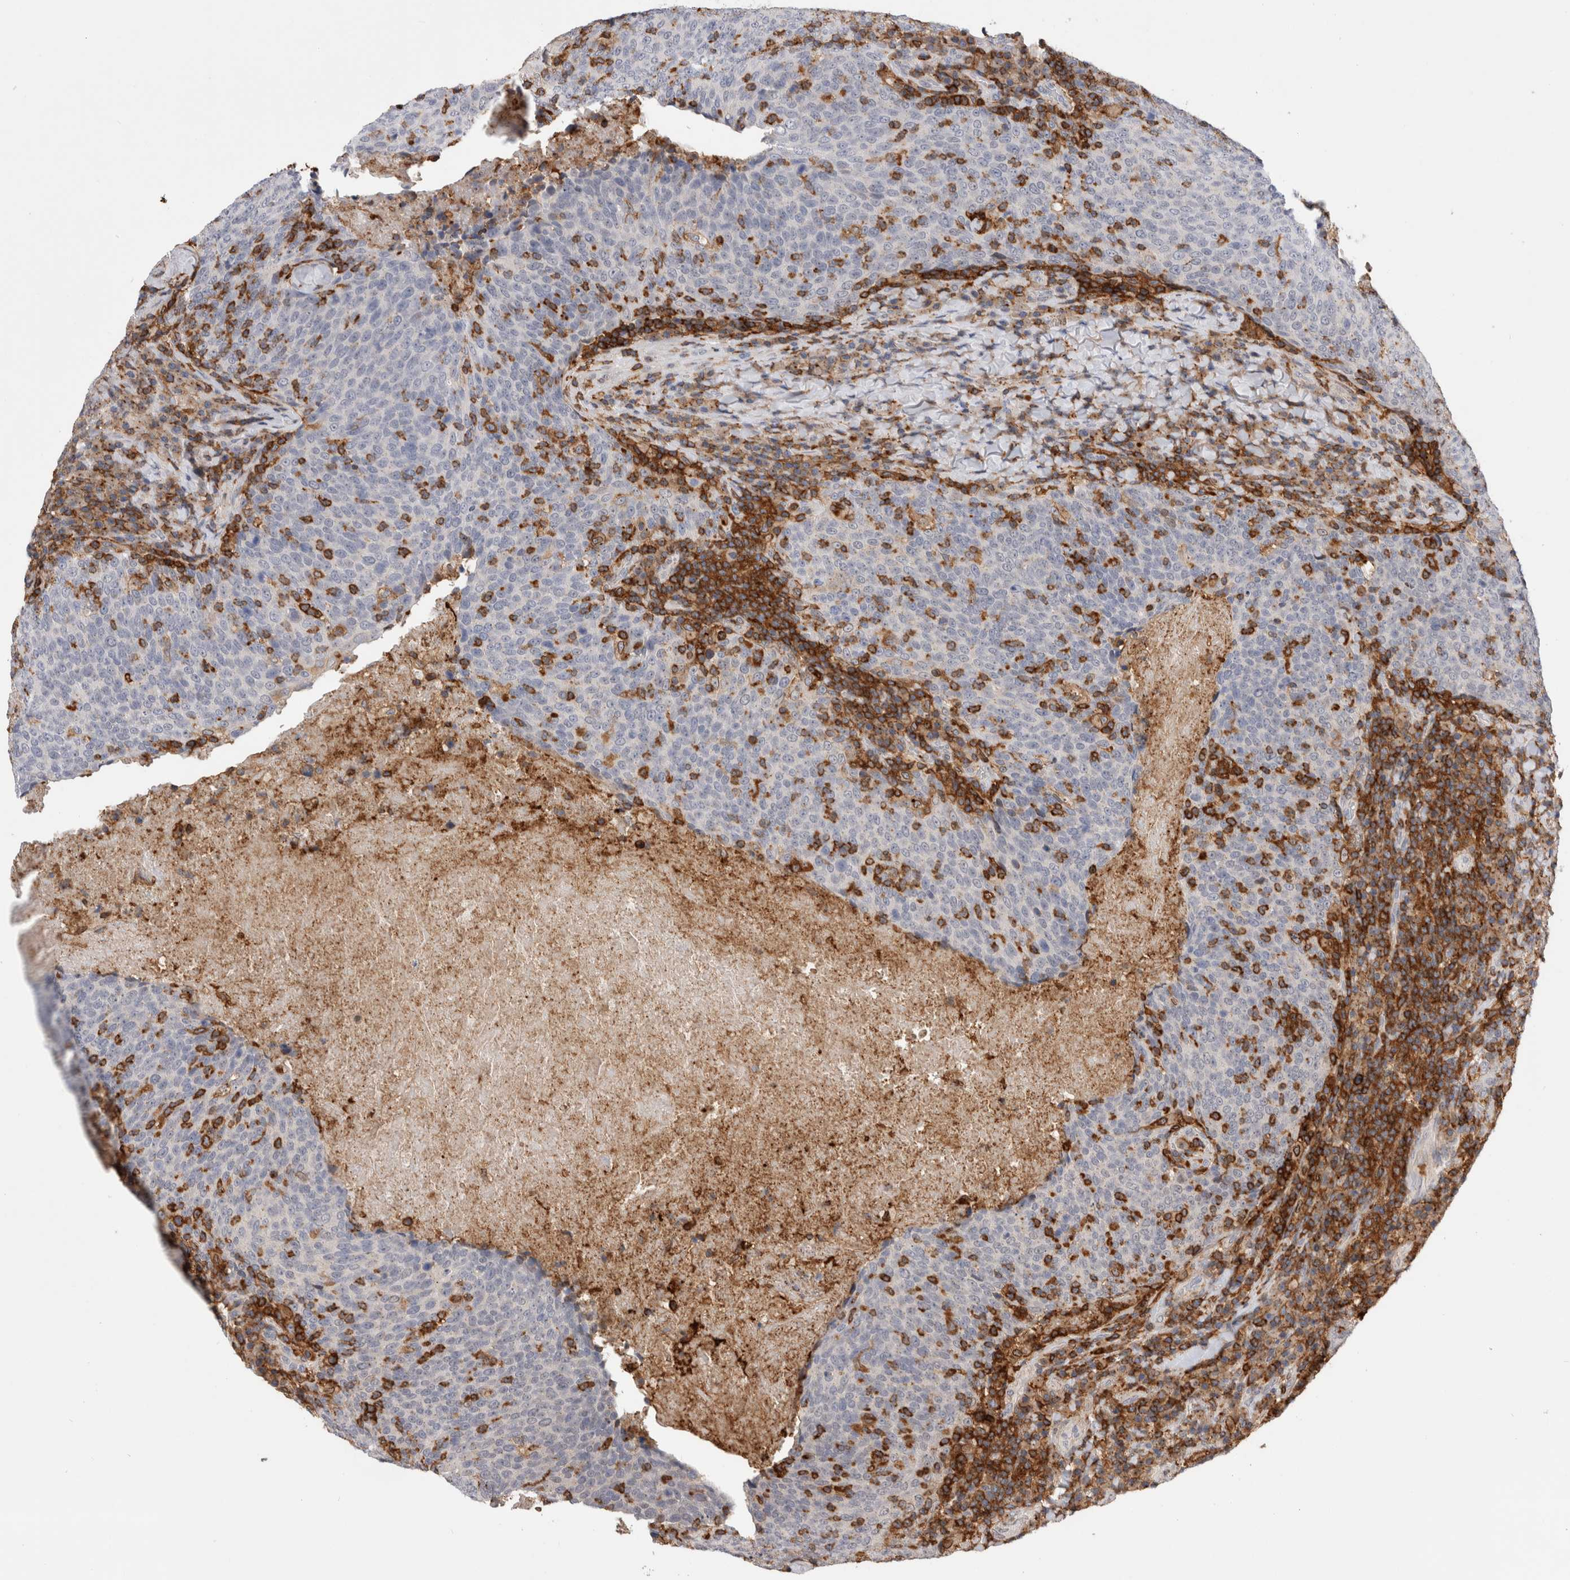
{"staining": {"intensity": "negative", "quantity": "none", "location": "none"}, "tissue": "head and neck cancer", "cell_type": "Tumor cells", "image_type": "cancer", "snomed": [{"axis": "morphology", "description": "Squamous cell carcinoma, NOS"}, {"axis": "morphology", "description": "Squamous cell carcinoma, metastatic, NOS"}, {"axis": "topography", "description": "Lymph node"}, {"axis": "topography", "description": "Head-Neck"}], "caption": "There is no significant staining in tumor cells of head and neck squamous cell carcinoma.", "gene": "CCDC88B", "patient": {"sex": "male", "age": 62}}